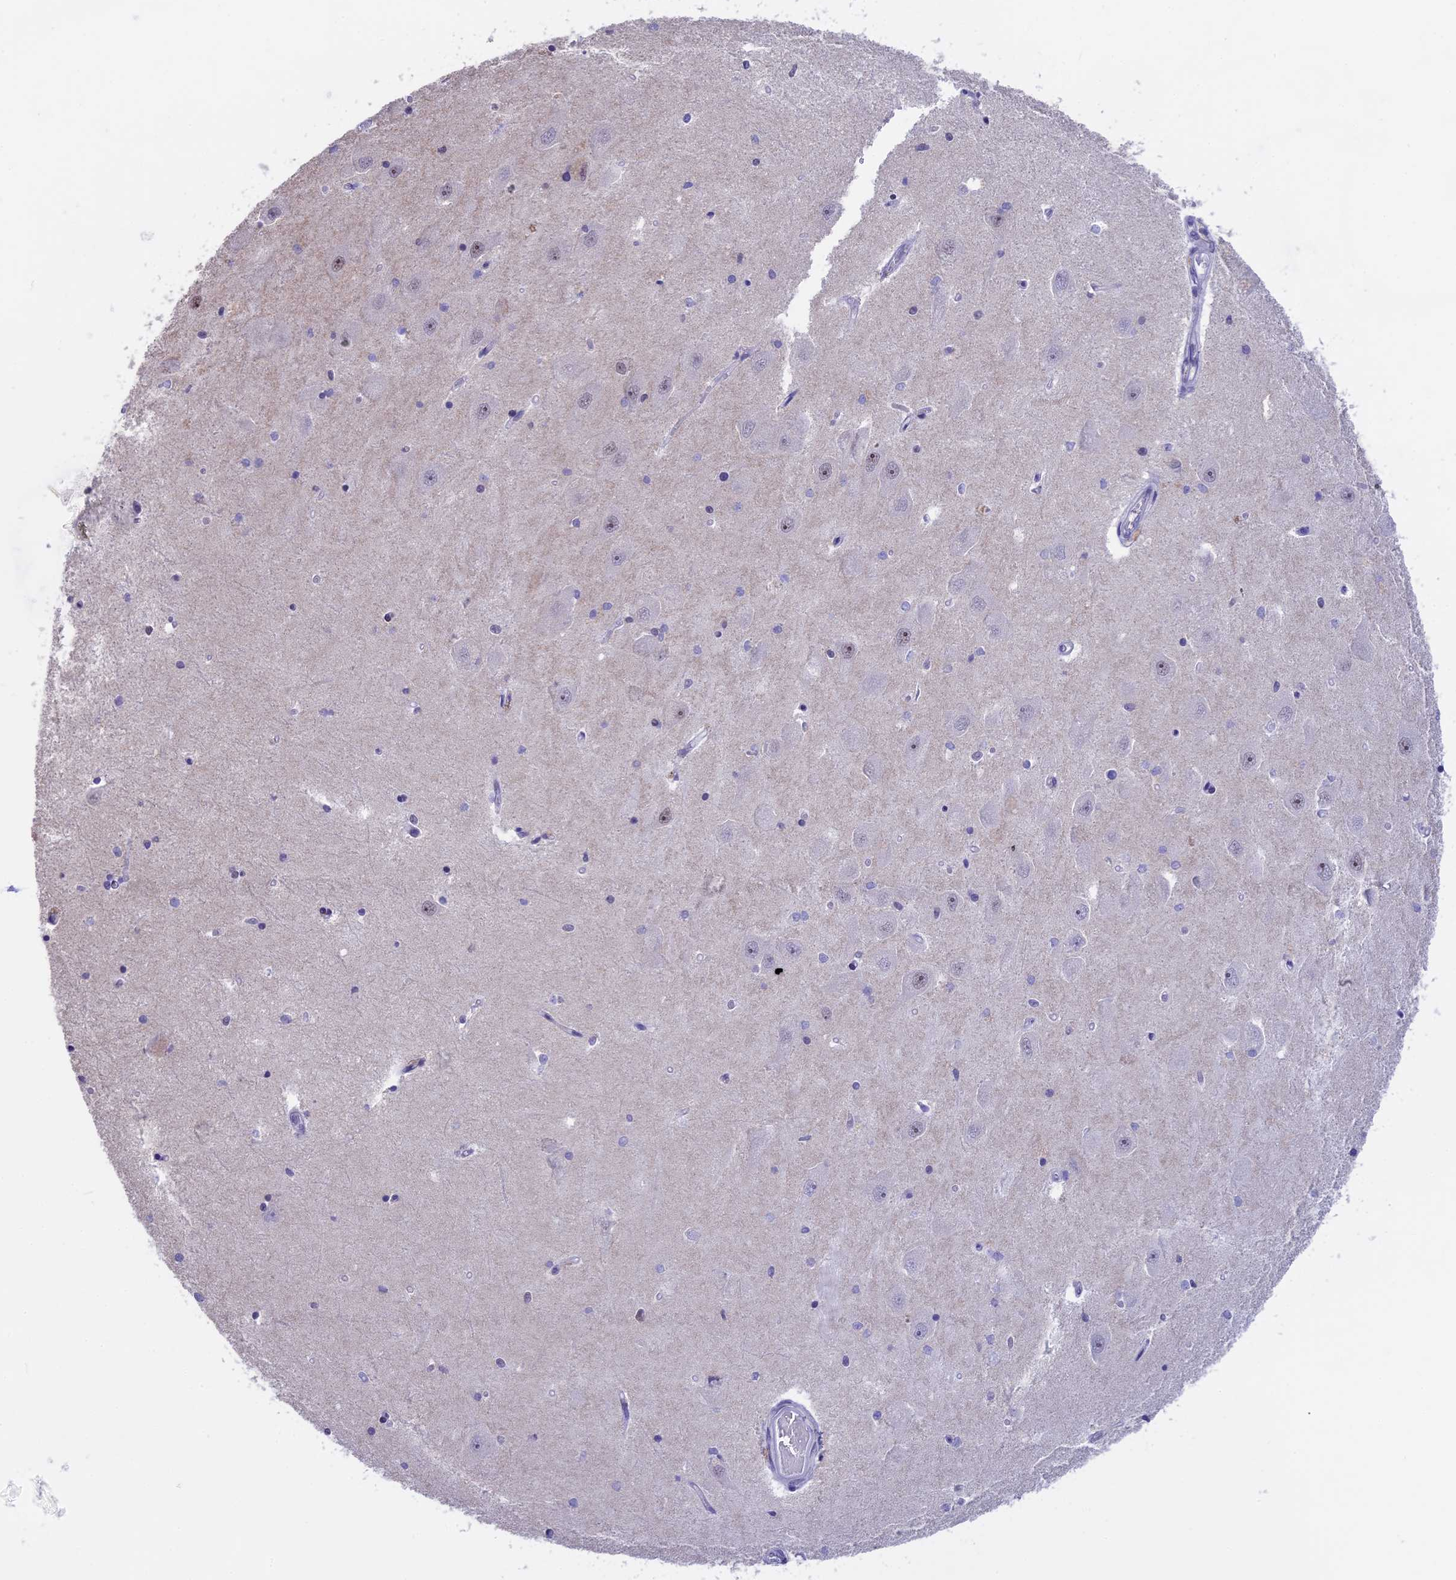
{"staining": {"intensity": "weak", "quantity": "<25%", "location": "nuclear"}, "tissue": "hippocampus", "cell_type": "Glial cells", "image_type": "normal", "snomed": [{"axis": "morphology", "description": "Normal tissue, NOS"}, {"axis": "topography", "description": "Hippocampus"}], "caption": "Immunohistochemistry (IHC) of benign human hippocampus shows no positivity in glial cells. Nuclei are stained in blue.", "gene": "SETD2", "patient": {"sex": "male", "age": 45}}